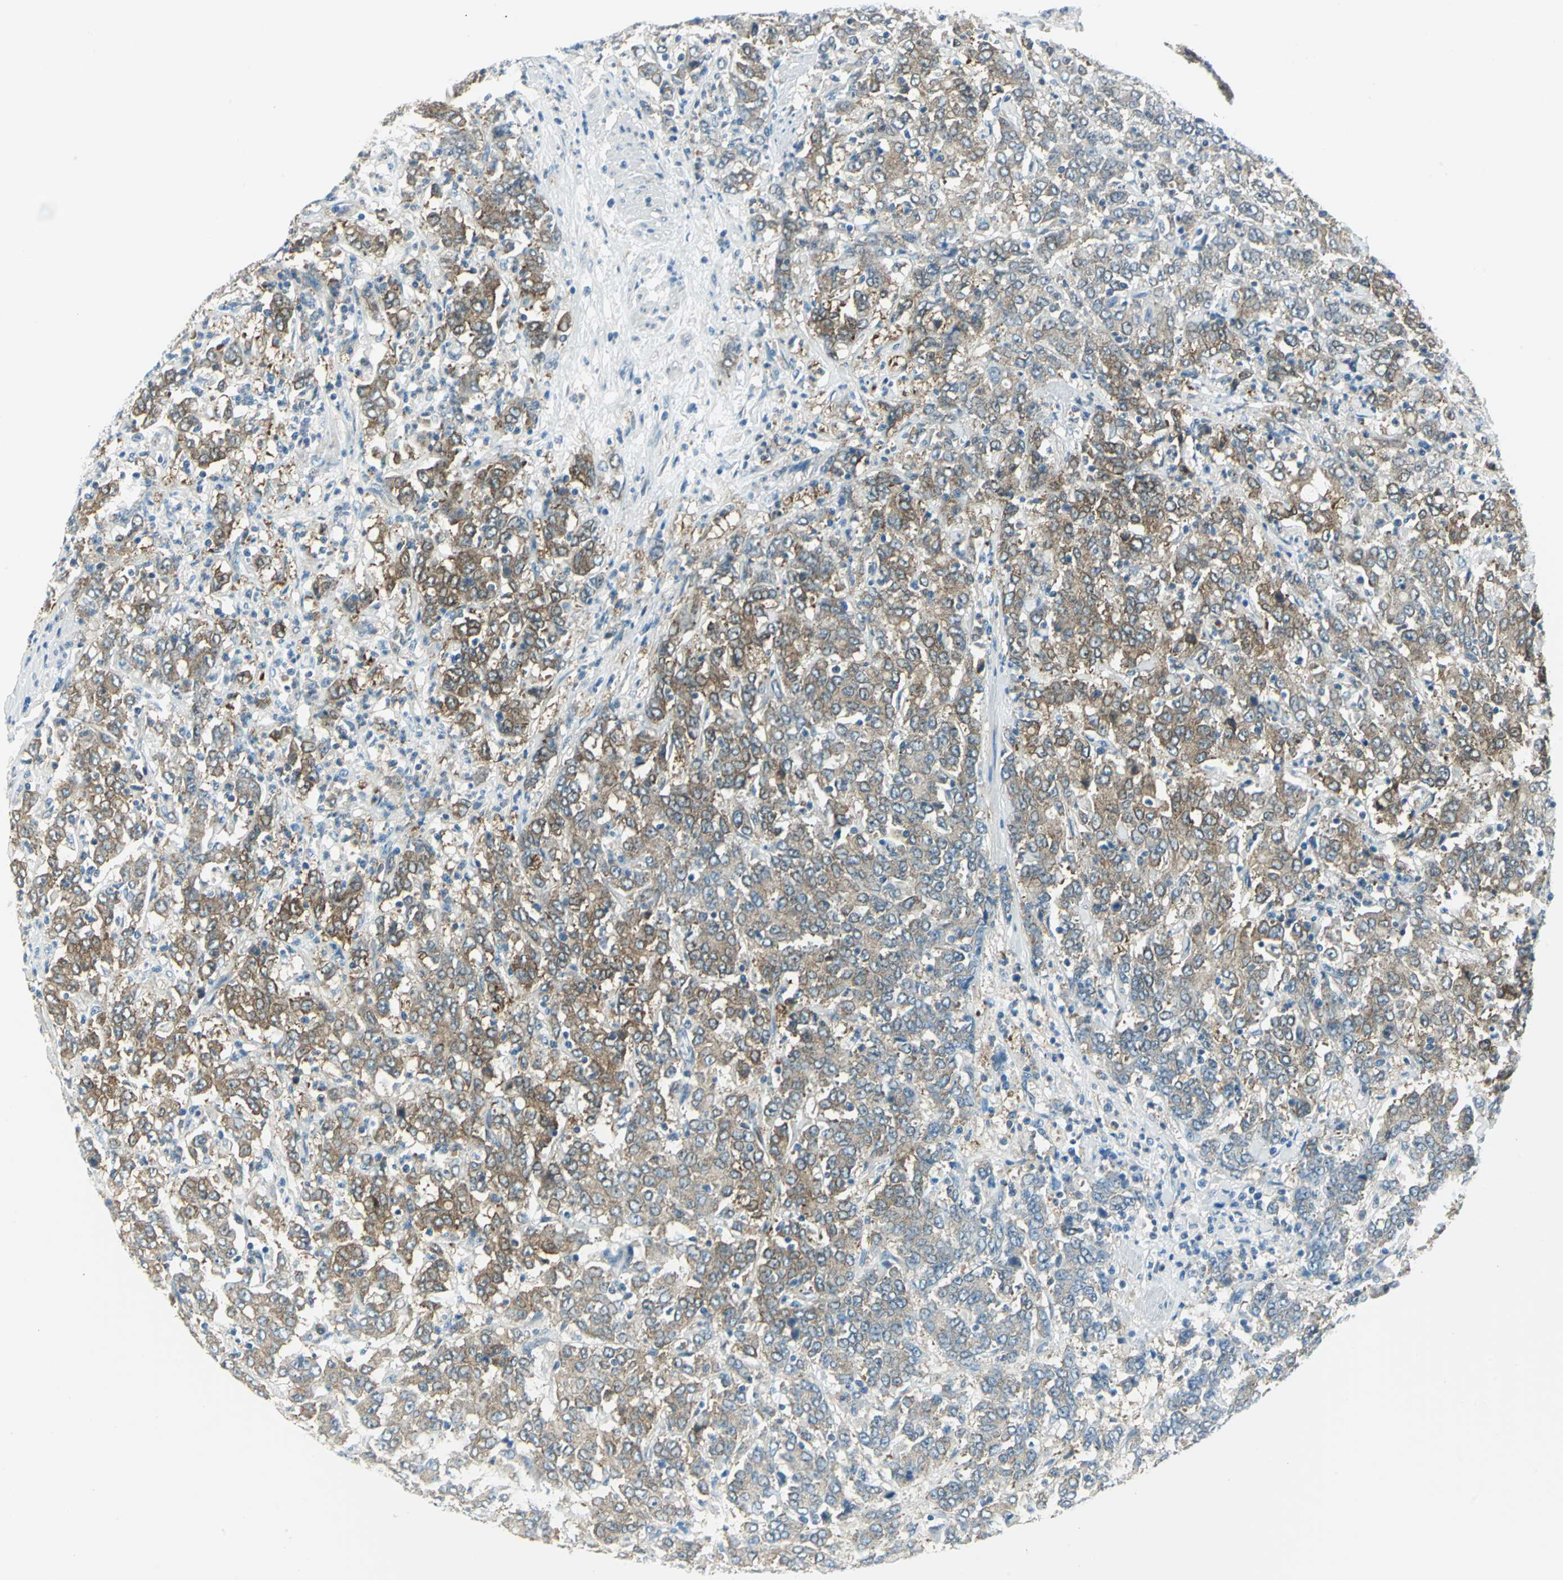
{"staining": {"intensity": "moderate", "quantity": ">75%", "location": "cytoplasmic/membranous"}, "tissue": "stomach cancer", "cell_type": "Tumor cells", "image_type": "cancer", "snomed": [{"axis": "morphology", "description": "Adenocarcinoma, NOS"}, {"axis": "topography", "description": "Stomach, lower"}], "caption": "Tumor cells display moderate cytoplasmic/membranous expression in approximately >75% of cells in adenocarcinoma (stomach).", "gene": "ALDOA", "patient": {"sex": "female", "age": 71}}